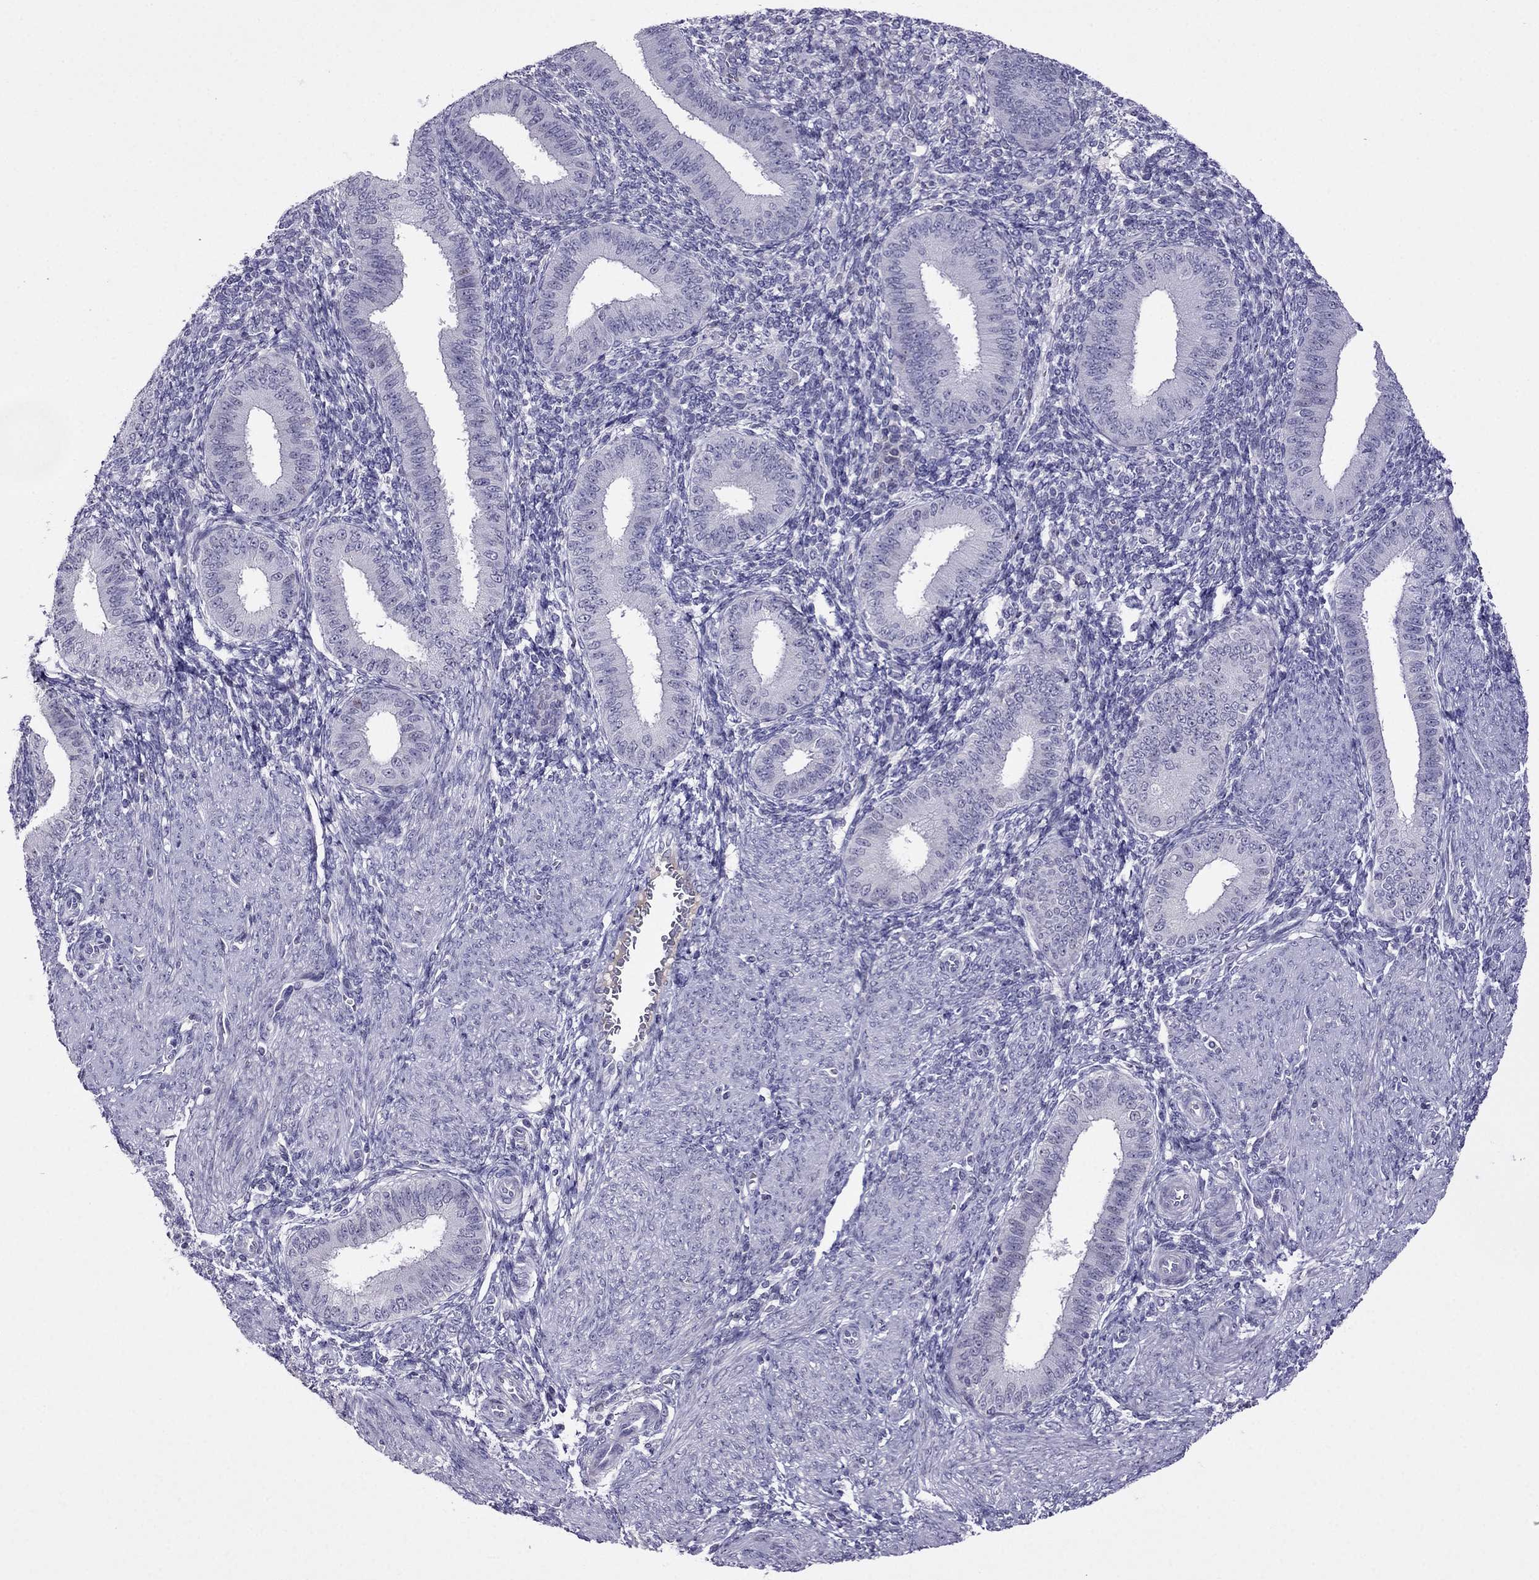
{"staining": {"intensity": "negative", "quantity": "none", "location": "none"}, "tissue": "endometrium", "cell_type": "Cells in endometrial stroma", "image_type": "normal", "snomed": [{"axis": "morphology", "description": "Normal tissue, NOS"}, {"axis": "topography", "description": "Endometrium"}], "caption": "Cells in endometrial stroma show no significant protein expression in normal endometrium. (DAB (3,3'-diaminobenzidine) immunohistochemistry (IHC), high magnification).", "gene": "SPTBN4", "patient": {"sex": "female", "age": 39}}